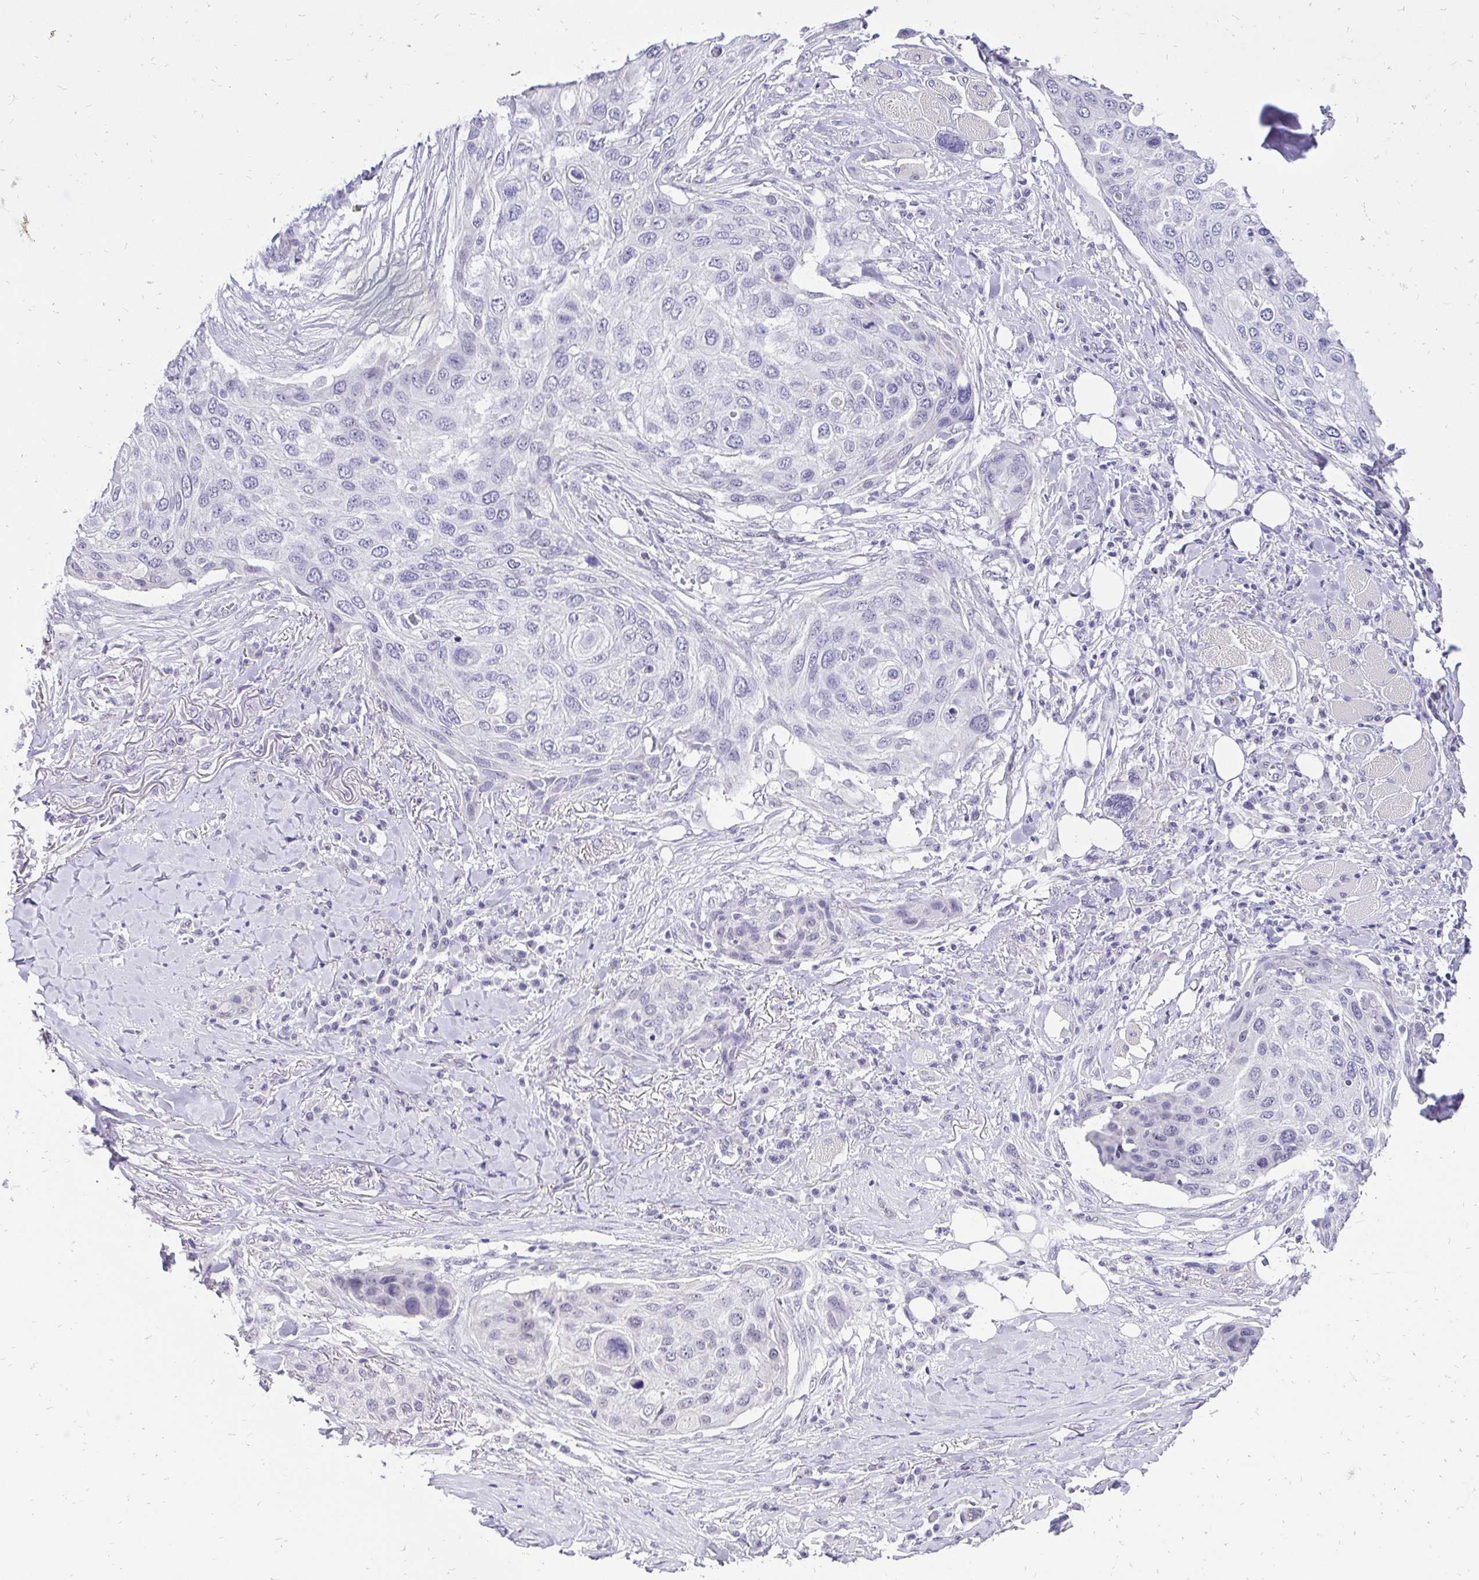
{"staining": {"intensity": "negative", "quantity": "none", "location": "none"}, "tissue": "skin cancer", "cell_type": "Tumor cells", "image_type": "cancer", "snomed": [{"axis": "morphology", "description": "Squamous cell carcinoma, NOS"}, {"axis": "topography", "description": "Skin"}], "caption": "IHC image of skin squamous cell carcinoma stained for a protein (brown), which displays no positivity in tumor cells.", "gene": "ZNF860", "patient": {"sex": "female", "age": 87}}